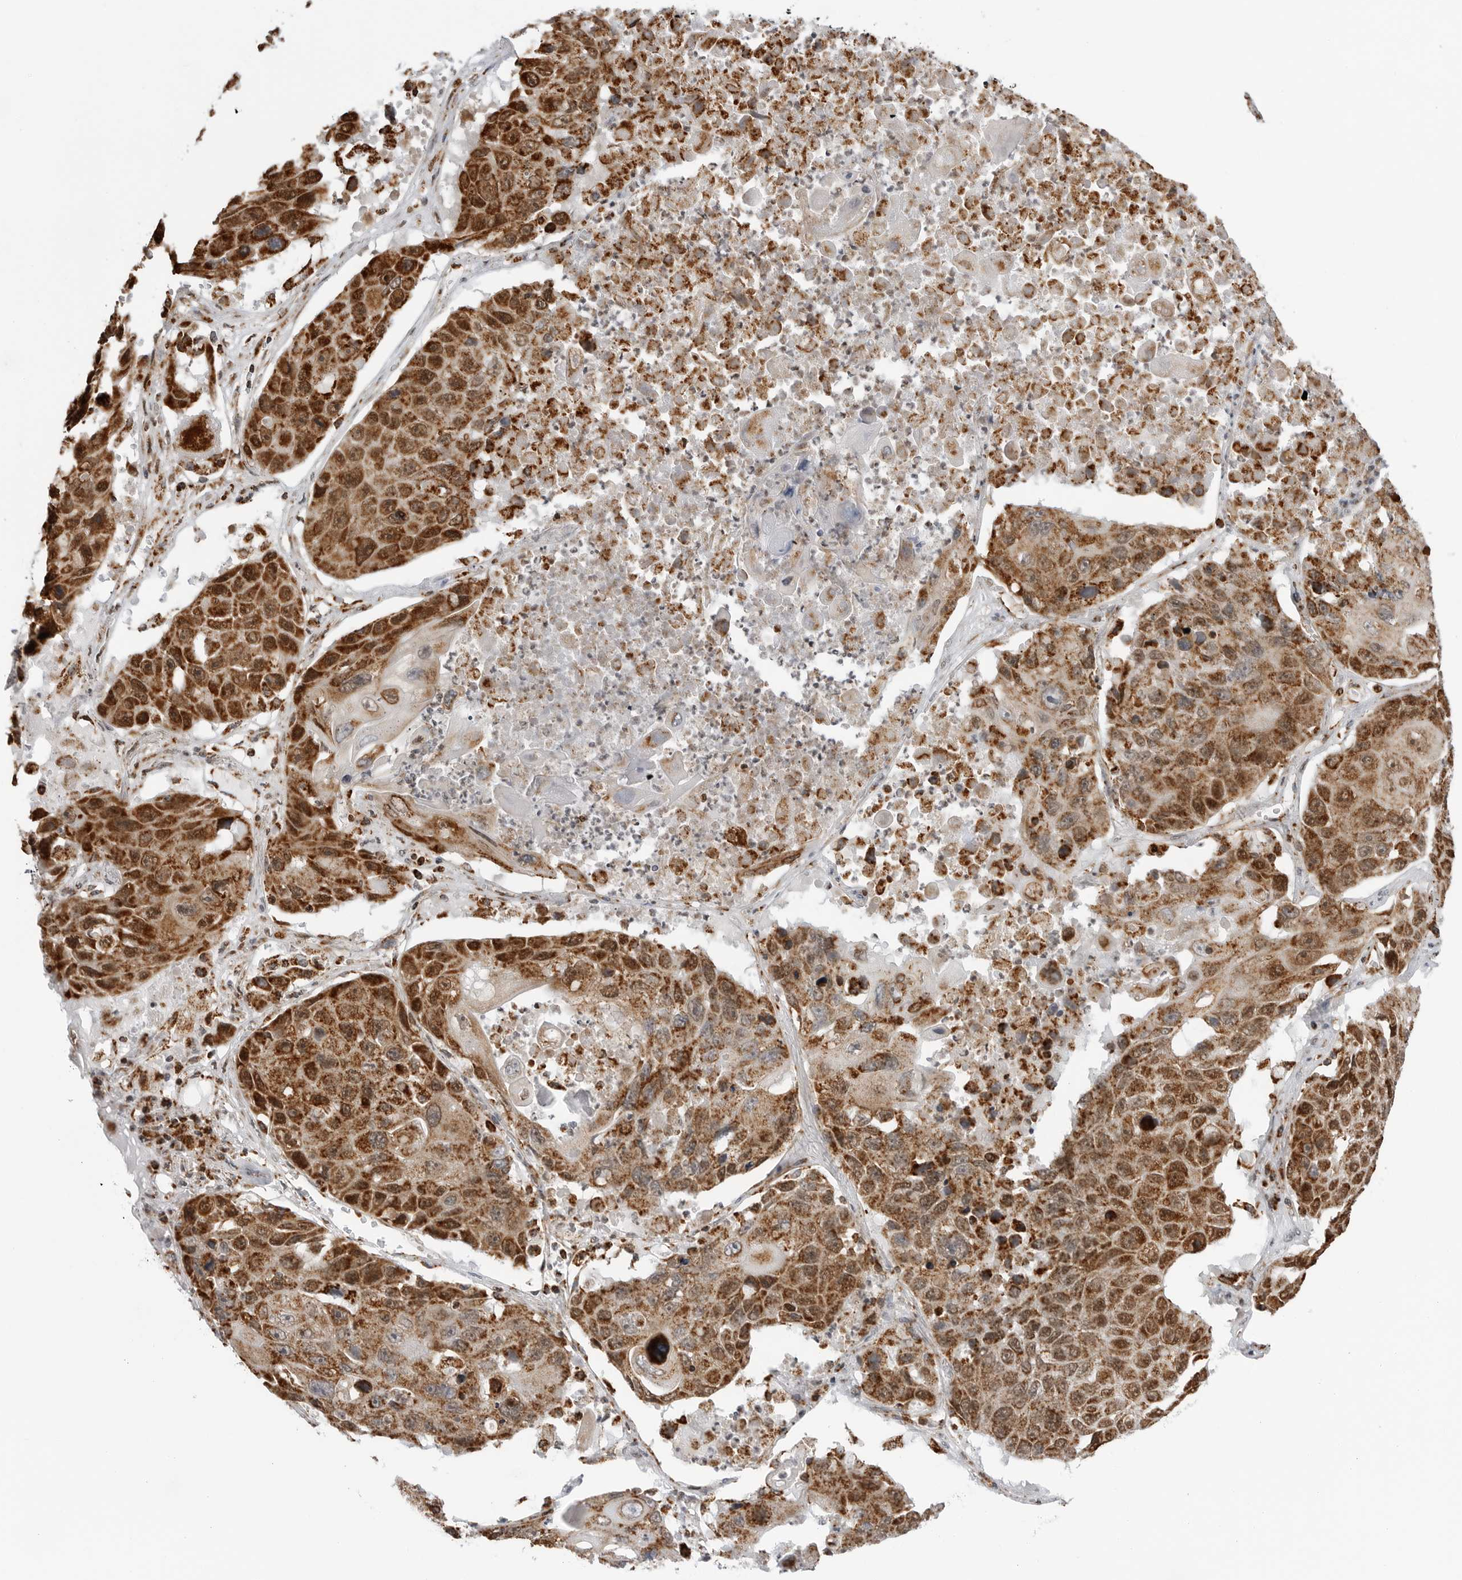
{"staining": {"intensity": "strong", "quantity": ">75%", "location": "cytoplasmic/membranous,nuclear"}, "tissue": "lung cancer", "cell_type": "Tumor cells", "image_type": "cancer", "snomed": [{"axis": "morphology", "description": "Squamous cell carcinoma, NOS"}, {"axis": "topography", "description": "Lung"}], "caption": "Lung squamous cell carcinoma tissue shows strong cytoplasmic/membranous and nuclear expression in about >75% of tumor cells", "gene": "COX5A", "patient": {"sex": "male", "age": 61}}